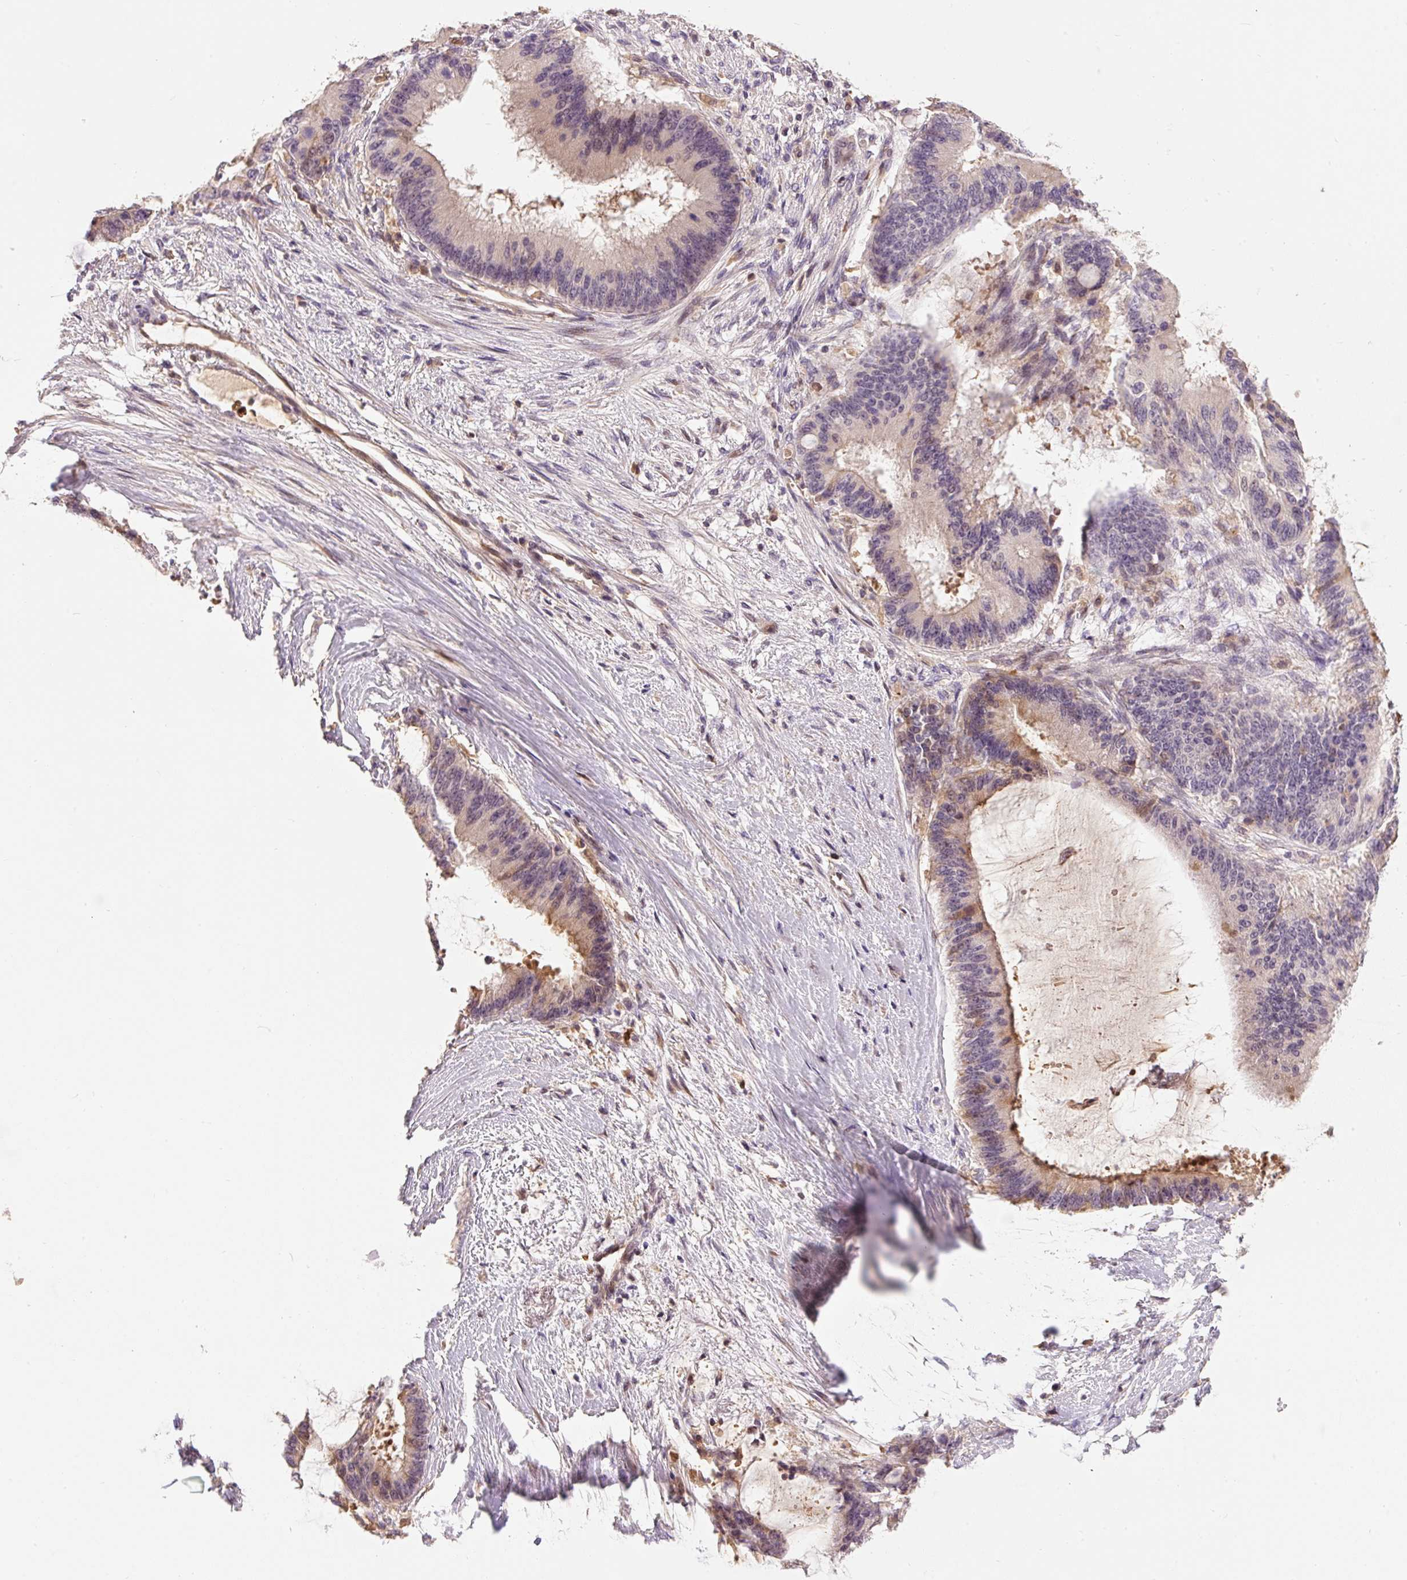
{"staining": {"intensity": "moderate", "quantity": "<25%", "location": "cytoplasmic/membranous,nuclear"}, "tissue": "liver cancer", "cell_type": "Tumor cells", "image_type": "cancer", "snomed": [{"axis": "morphology", "description": "Normal tissue, NOS"}, {"axis": "morphology", "description": "Cholangiocarcinoma"}, {"axis": "topography", "description": "Liver"}, {"axis": "topography", "description": "Peripheral nerve tissue"}], "caption": "DAB immunohistochemical staining of liver cholangiocarcinoma demonstrates moderate cytoplasmic/membranous and nuclear protein expression in approximately <25% of tumor cells. The staining was performed using DAB (3,3'-diaminobenzidine) to visualize the protein expression in brown, while the nuclei were stained in blue with hematoxylin (Magnification: 20x).", "gene": "CMTM8", "patient": {"sex": "female", "age": 73}}